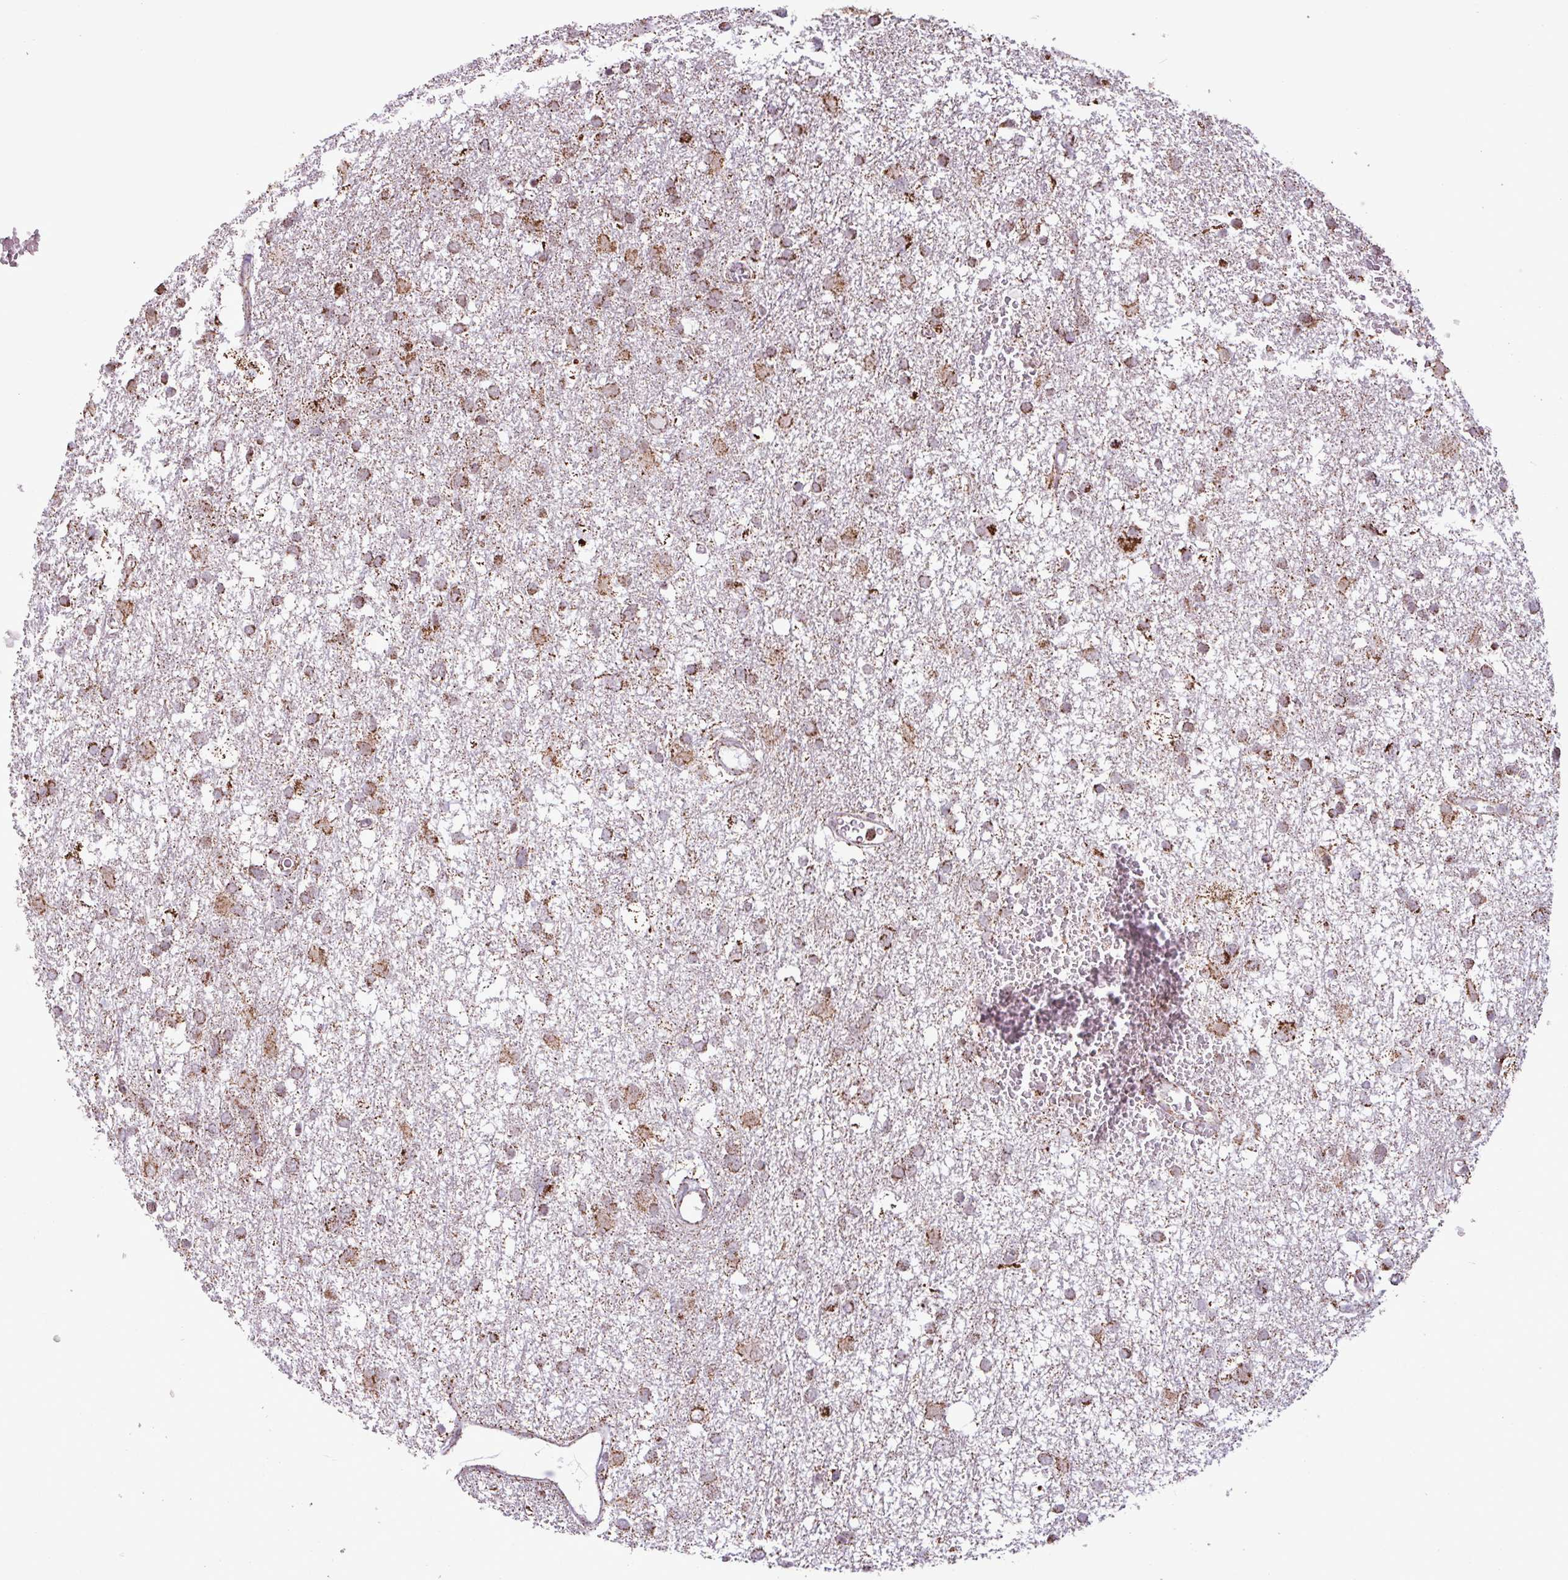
{"staining": {"intensity": "strong", "quantity": ">75%", "location": "cytoplasmic/membranous"}, "tissue": "glioma", "cell_type": "Tumor cells", "image_type": "cancer", "snomed": [{"axis": "morphology", "description": "Glioma, malignant, High grade"}, {"axis": "topography", "description": "Brain"}], "caption": "IHC of malignant glioma (high-grade) exhibits high levels of strong cytoplasmic/membranous staining in about >75% of tumor cells.", "gene": "ALG8", "patient": {"sex": "male", "age": 61}}